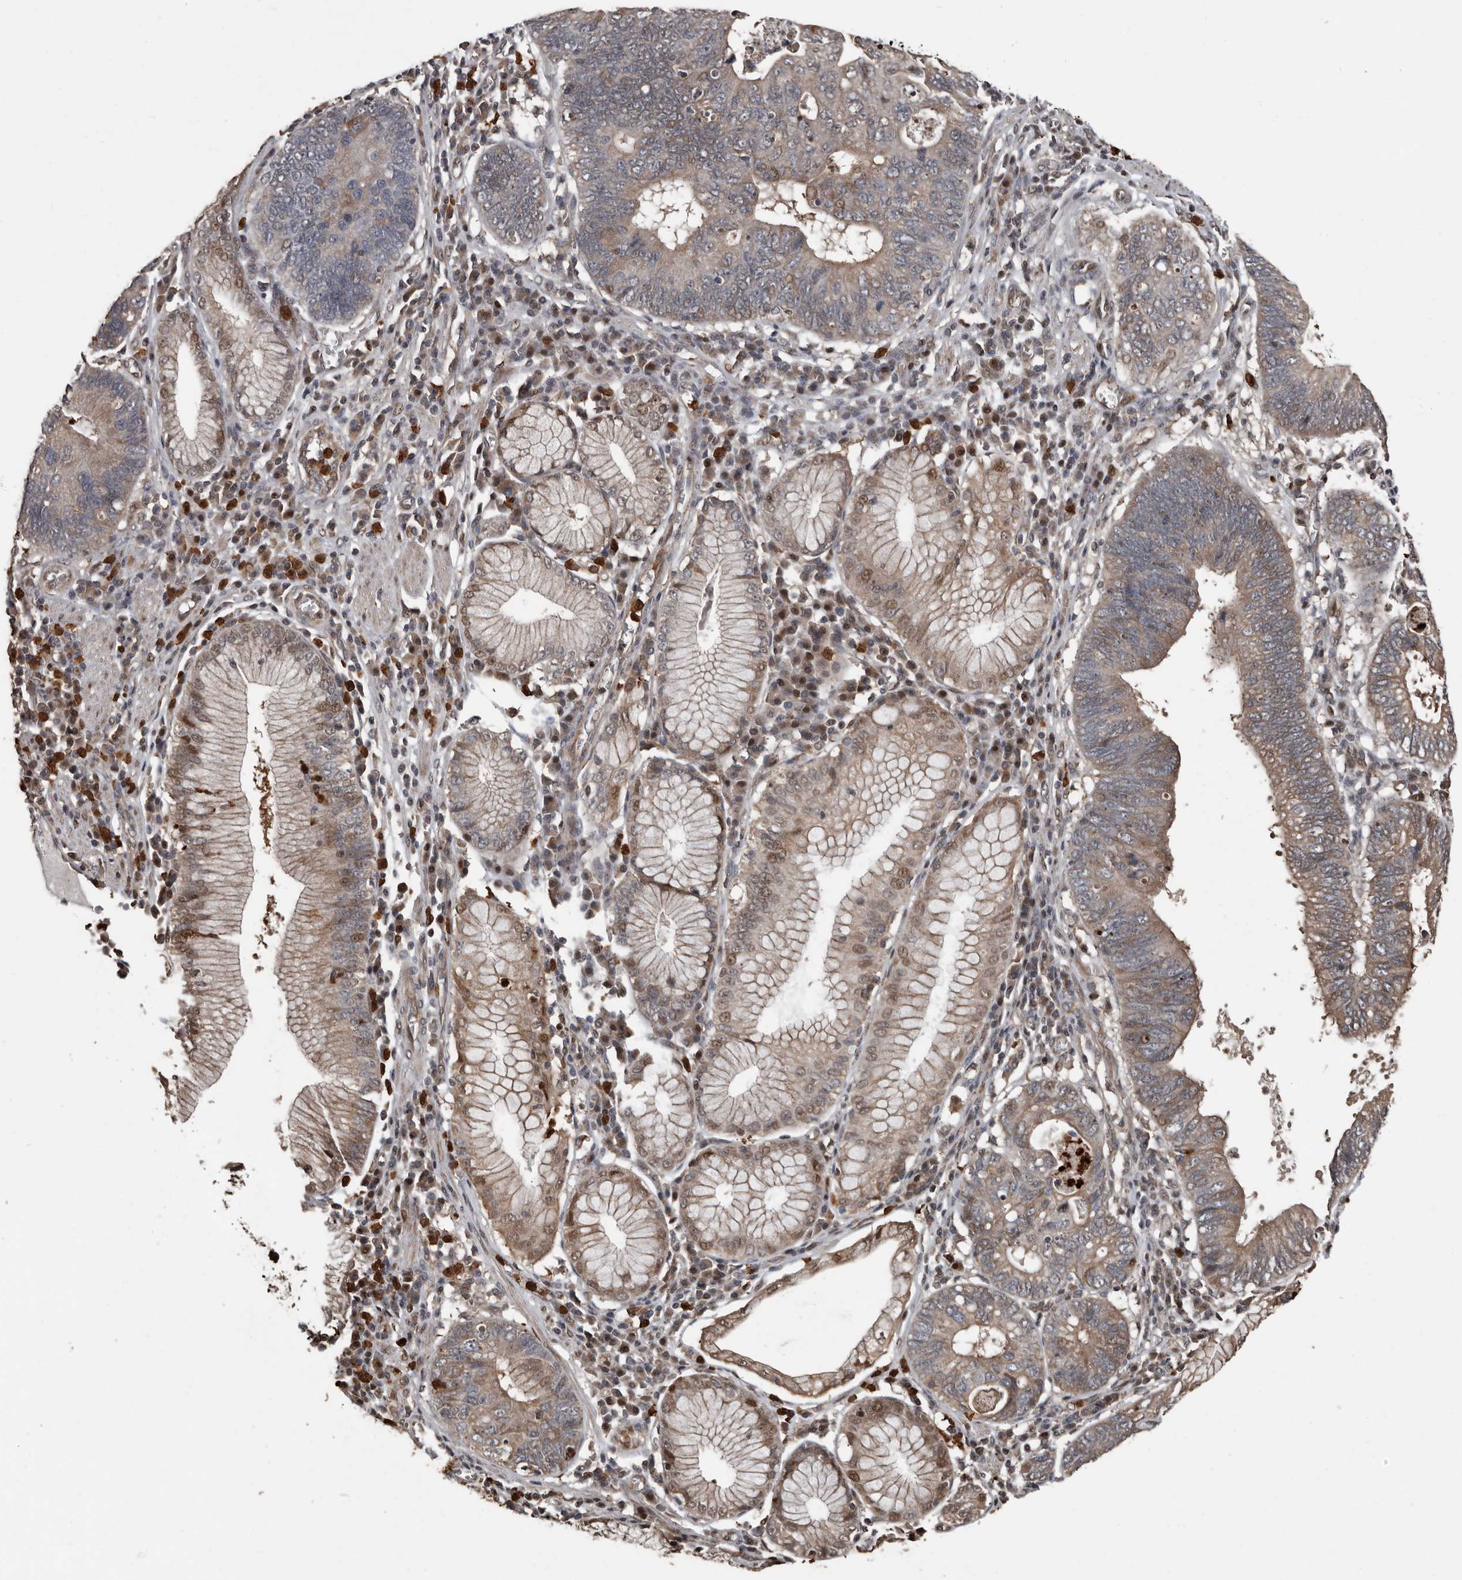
{"staining": {"intensity": "weak", "quantity": ">75%", "location": "cytoplasmic/membranous,nuclear"}, "tissue": "stomach cancer", "cell_type": "Tumor cells", "image_type": "cancer", "snomed": [{"axis": "morphology", "description": "Adenocarcinoma, NOS"}, {"axis": "topography", "description": "Stomach"}], "caption": "DAB (3,3'-diaminobenzidine) immunohistochemical staining of human stomach adenocarcinoma reveals weak cytoplasmic/membranous and nuclear protein expression in approximately >75% of tumor cells.", "gene": "FSBP", "patient": {"sex": "male", "age": 59}}